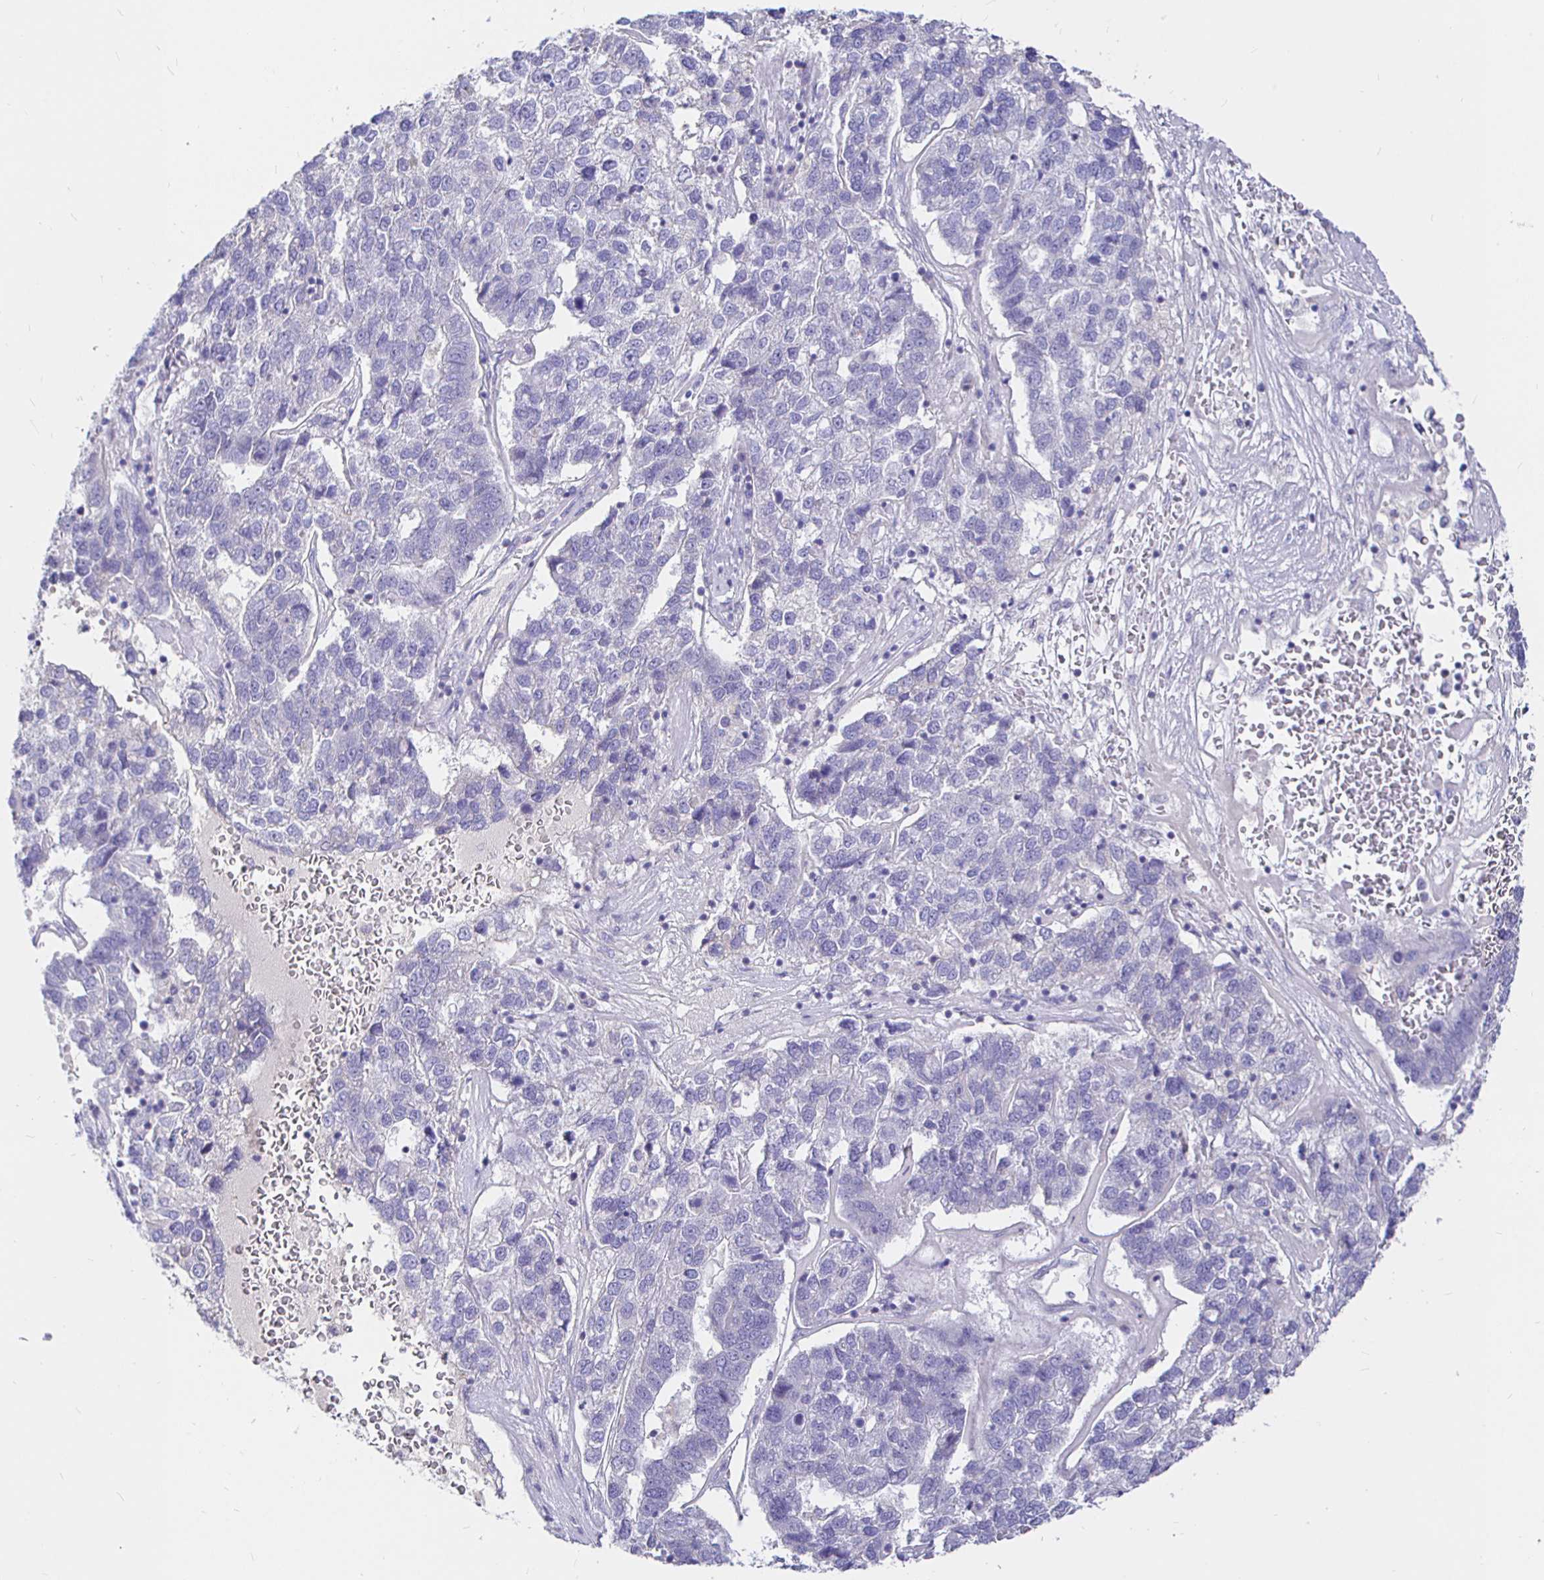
{"staining": {"intensity": "negative", "quantity": "none", "location": "none"}, "tissue": "pancreatic cancer", "cell_type": "Tumor cells", "image_type": "cancer", "snomed": [{"axis": "morphology", "description": "Adenocarcinoma, NOS"}, {"axis": "topography", "description": "Pancreas"}], "caption": "This is a photomicrograph of IHC staining of pancreatic cancer, which shows no positivity in tumor cells.", "gene": "NECAB1", "patient": {"sex": "female", "age": 61}}